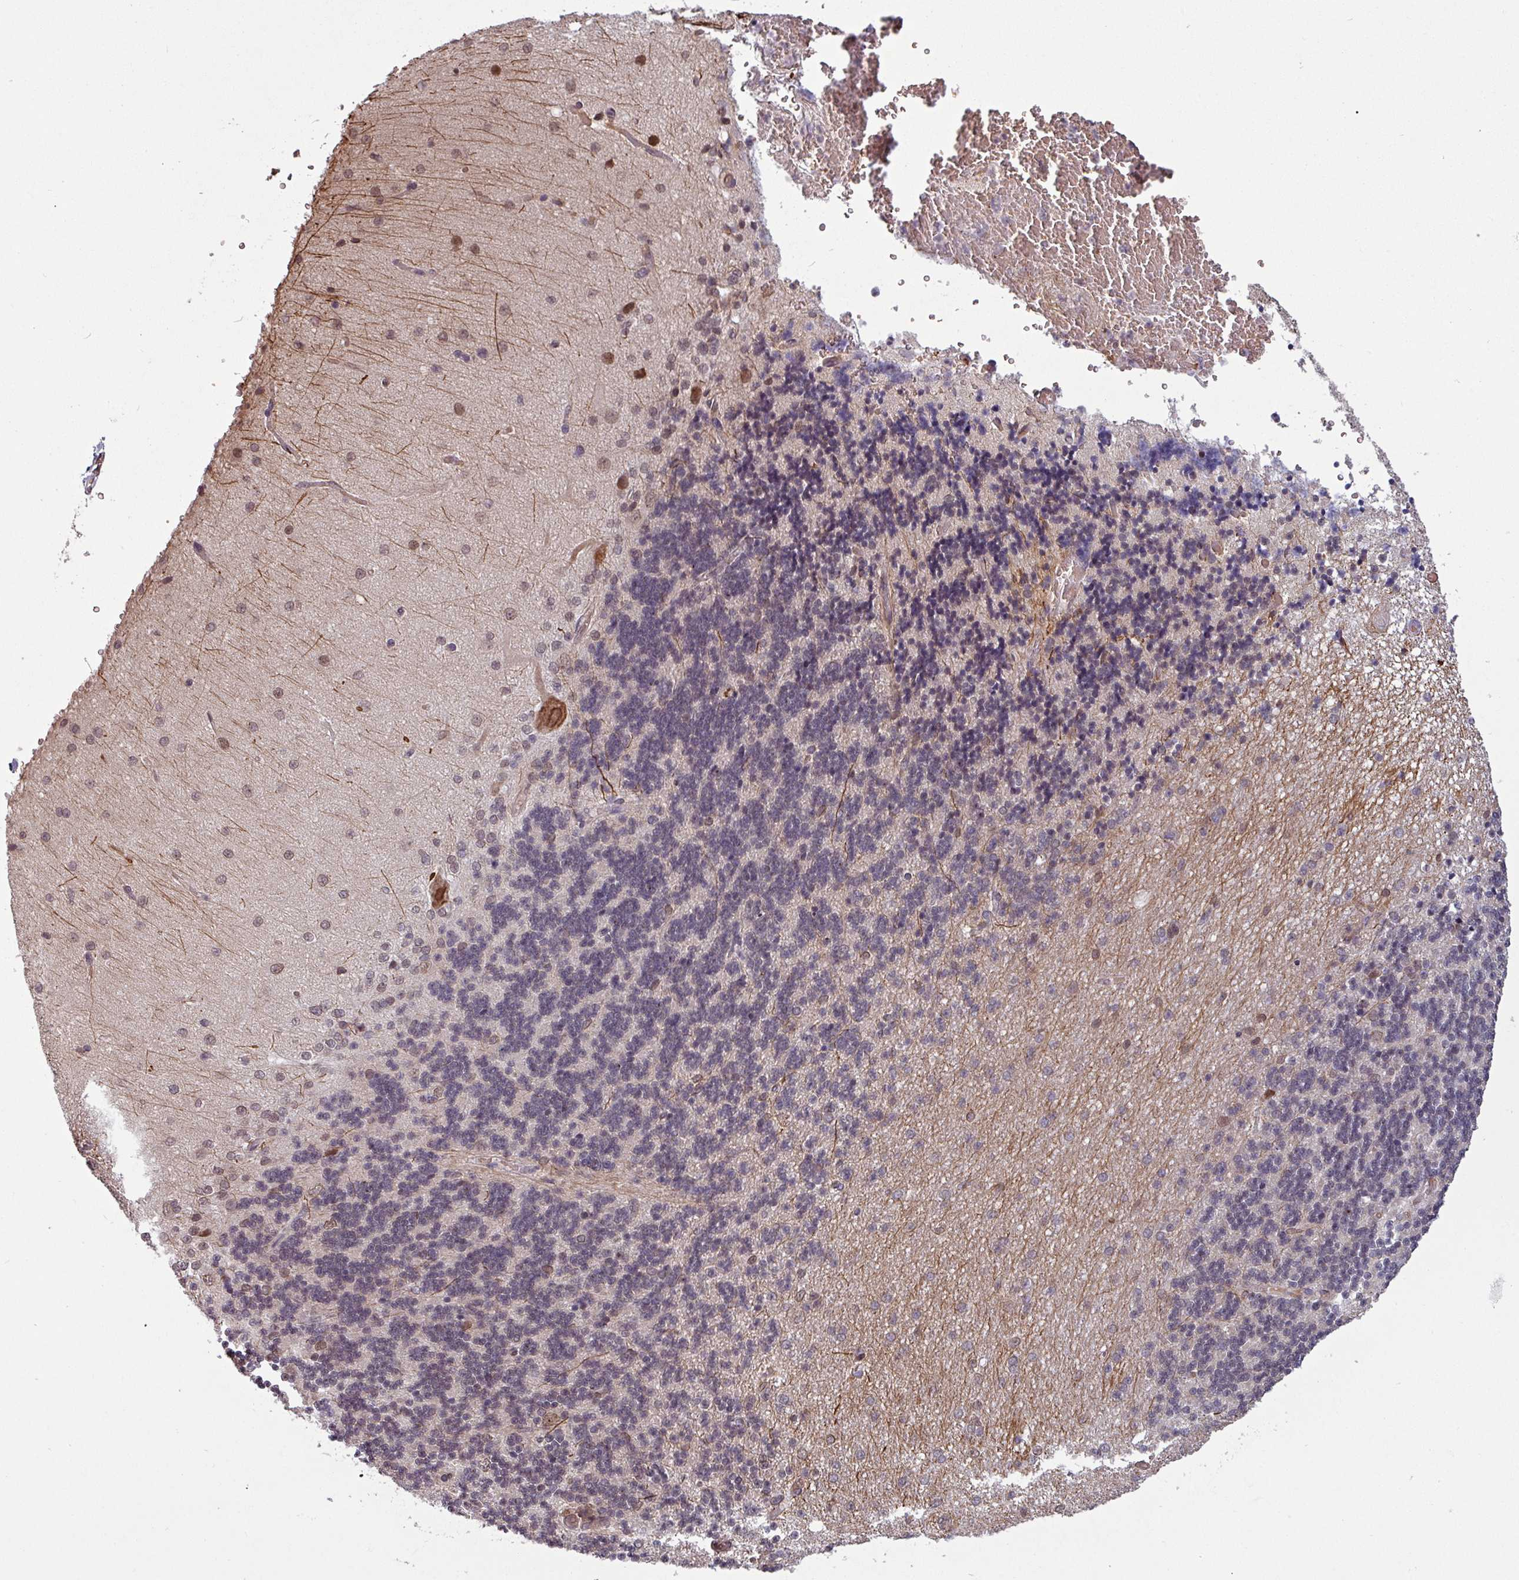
{"staining": {"intensity": "weak", "quantity": "25%-75%", "location": "nuclear"}, "tissue": "cerebellum", "cell_type": "Cells in granular layer", "image_type": "normal", "snomed": [{"axis": "morphology", "description": "Normal tissue, NOS"}, {"axis": "topography", "description": "Cerebellum"}], "caption": "Cells in granular layer demonstrate low levels of weak nuclear positivity in about 25%-75% of cells in normal human cerebellum.", "gene": "RBM4B", "patient": {"sex": "female", "age": 29}}